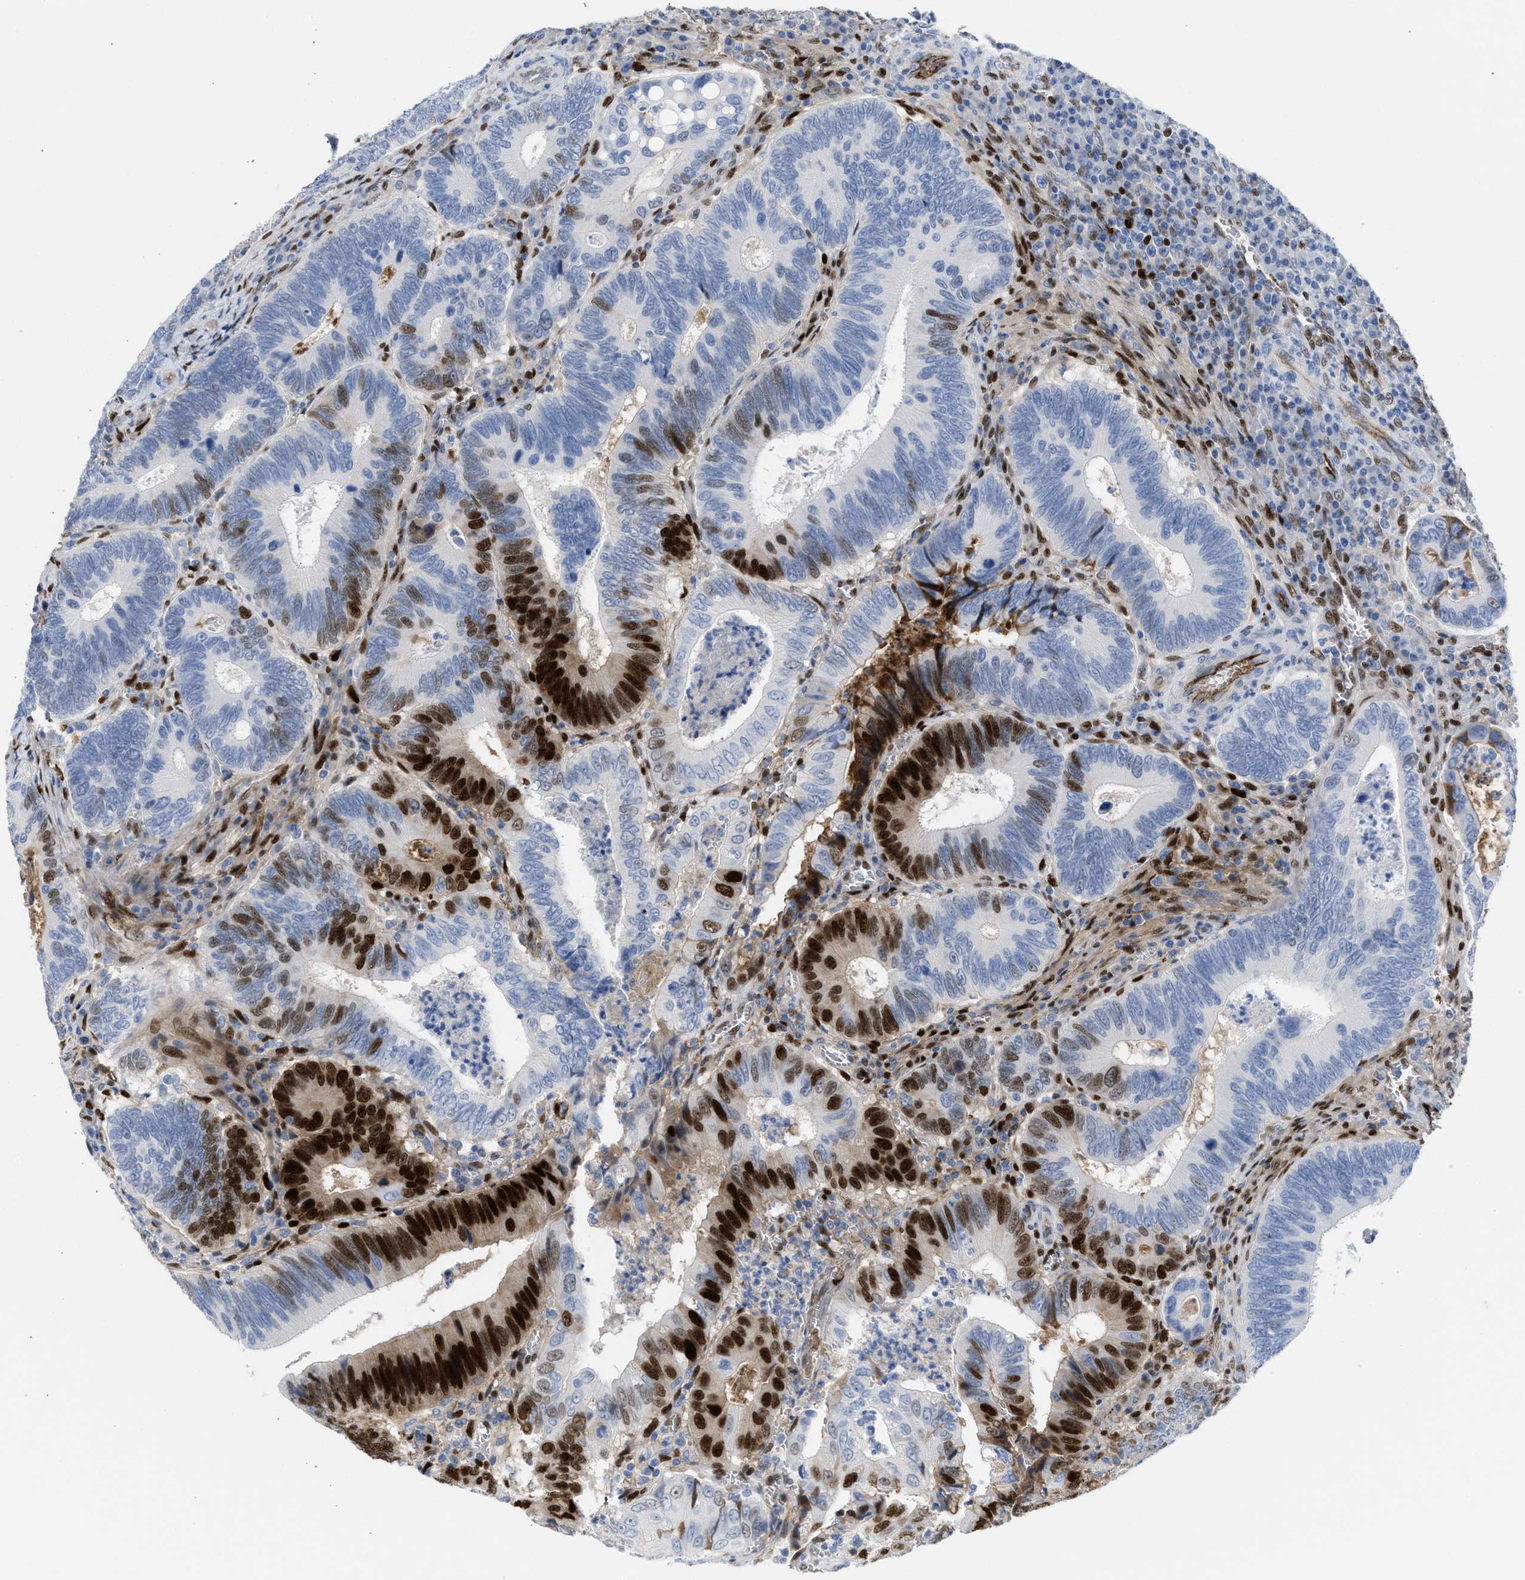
{"staining": {"intensity": "strong", "quantity": "25%-75%", "location": "nuclear"}, "tissue": "colorectal cancer", "cell_type": "Tumor cells", "image_type": "cancer", "snomed": [{"axis": "morphology", "description": "Inflammation, NOS"}, {"axis": "morphology", "description": "Adenocarcinoma, NOS"}, {"axis": "topography", "description": "Colon"}], "caption": "DAB (3,3'-diaminobenzidine) immunohistochemical staining of human colorectal cancer exhibits strong nuclear protein positivity in approximately 25%-75% of tumor cells. (DAB IHC with brightfield microscopy, high magnification).", "gene": "LEF1", "patient": {"sex": "male", "age": 72}}